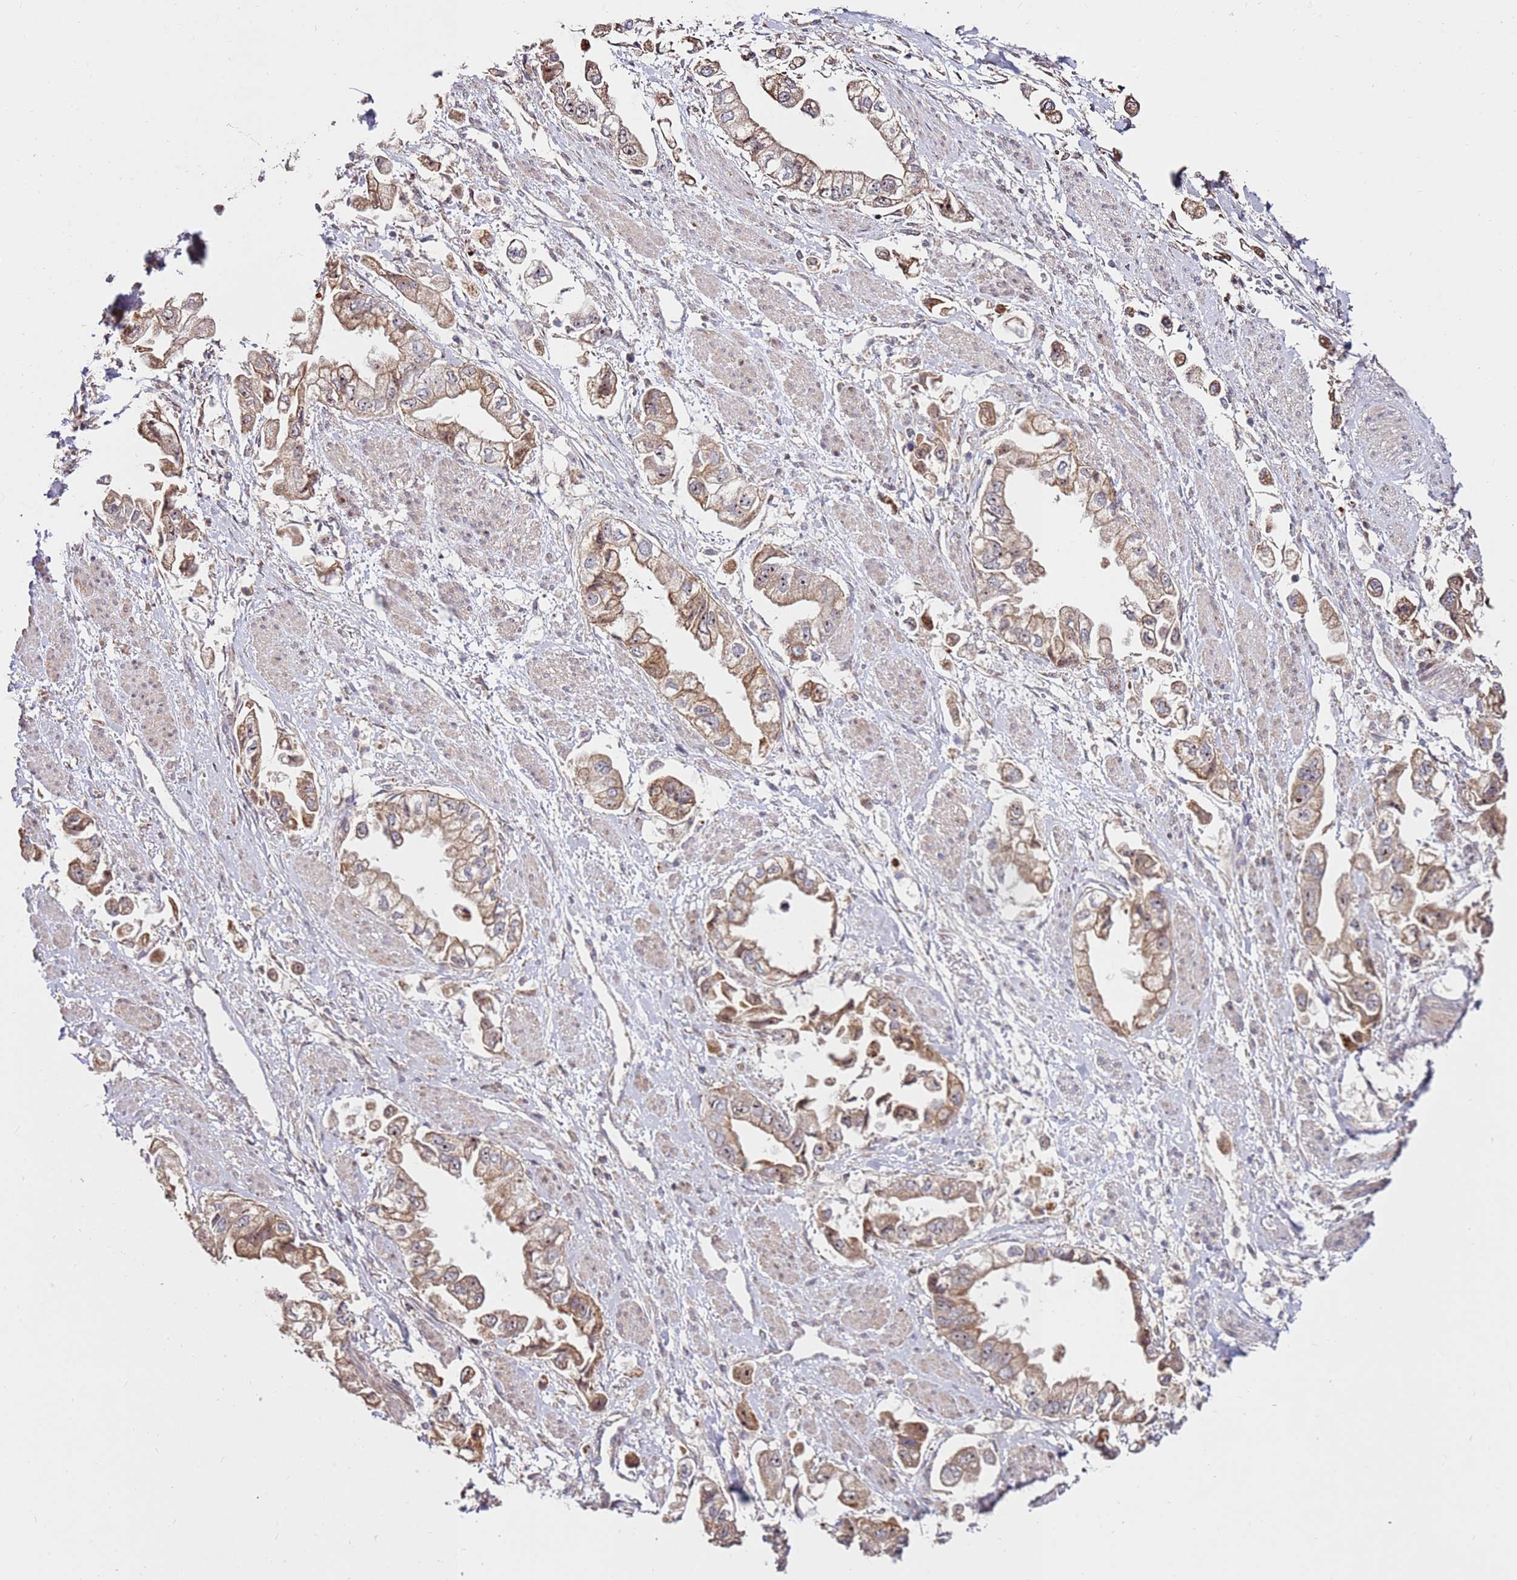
{"staining": {"intensity": "moderate", "quantity": ">75%", "location": "cytoplasmic/membranous,nuclear"}, "tissue": "stomach cancer", "cell_type": "Tumor cells", "image_type": "cancer", "snomed": [{"axis": "morphology", "description": "Adenocarcinoma, NOS"}, {"axis": "topography", "description": "Stomach"}], "caption": "Immunohistochemistry staining of stomach cancer, which exhibits medium levels of moderate cytoplasmic/membranous and nuclear positivity in approximately >75% of tumor cells indicating moderate cytoplasmic/membranous and nuclear protein staining. The staining was performed using DAB (brown) for protein detection and nuclei were counterstained in hematoxylin (blue).", "gene": "KIF25", "patient": {"sex": "male", "age": 62}}